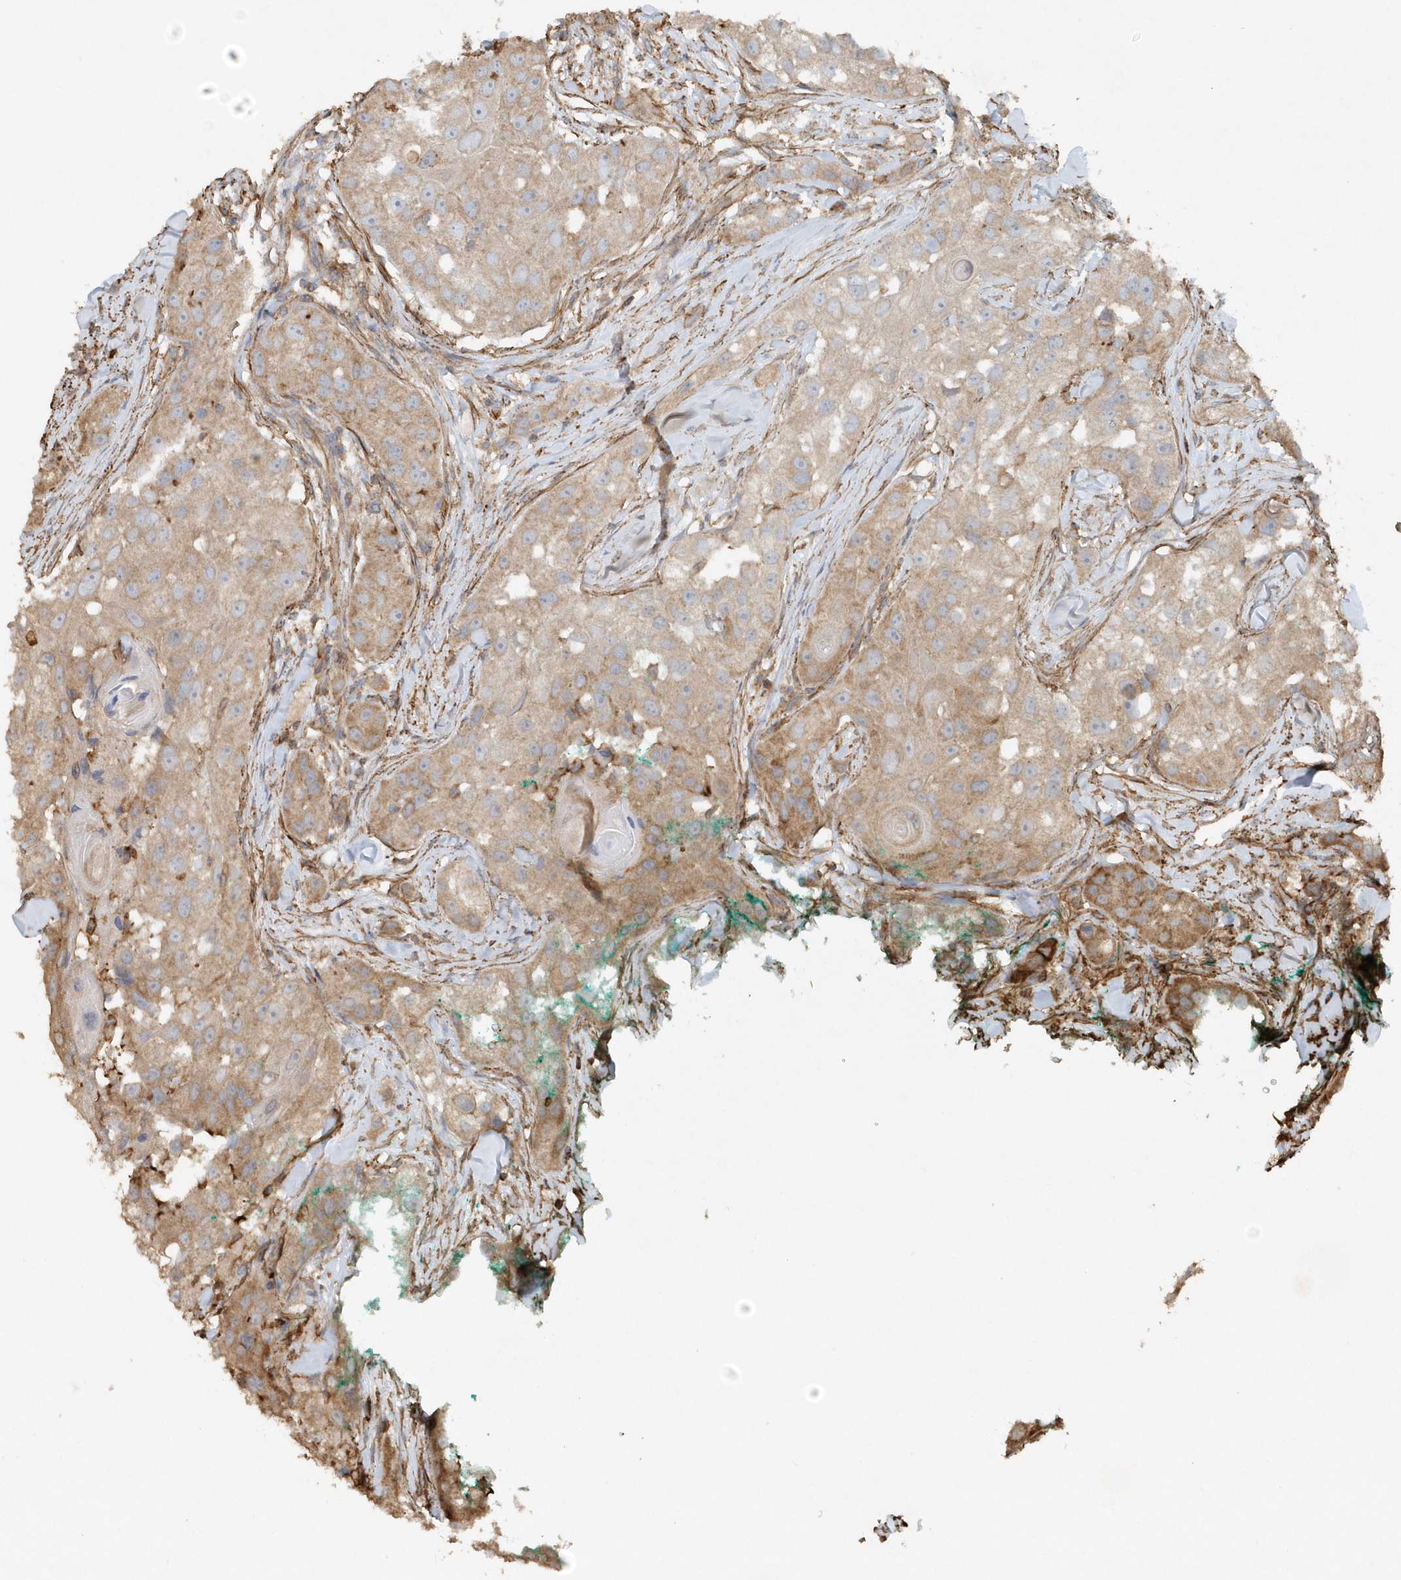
{"staining": {"intensity": "moderate", "quantity": "25%-75%", "location": "cytoplasmic/membranous"}, "tissue": "head and neck cancer", "cell_type": "Tumor cells", "image_type": "cancer", "snomed": [{"axis": "morphology", "description": "Normal tissue, NOS"}, {"axis": "morphology", "description": "Squamous cell carcinoma, NOS"}, {"axis": "topography", "description": "Skeletal muscle"}, {"axis": "topography", "description": "Head-Neck"}], "caption": "DAB immunohistochemical staining of head and neck cancer reveals moderate cytoplasmic/membranous protein staining in about 25%-75% of tumor cells.", "gene": "MMUT", "patient": {"sex": "male", "age": 51}}